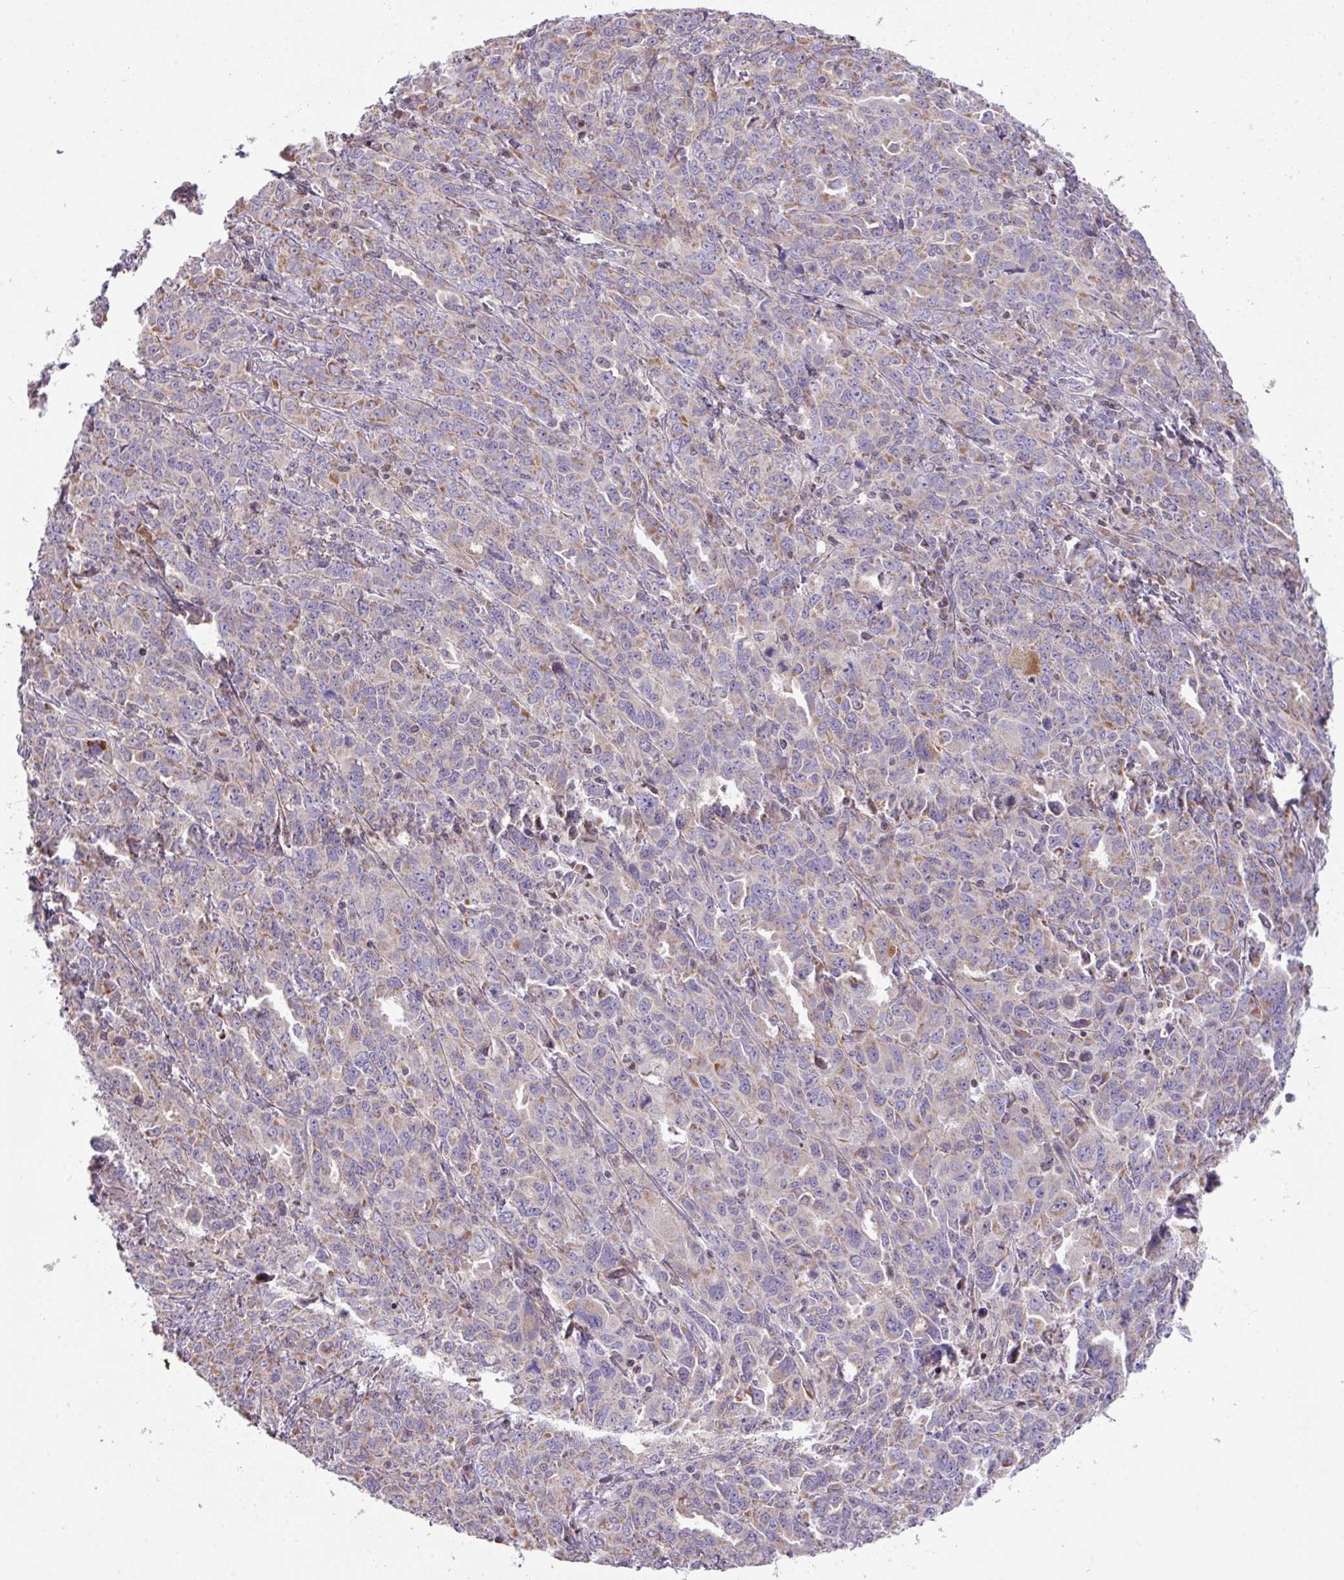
{"staining": {"intensity": "weak", "quantity": "25%-75%", "location": "cytoplasmic/membranous"}, "tissue": "ovarian cancer", "cell_type": "Tumor cells", "image_type": "cancer", "snomed": [{"axis": "morphology", "description": "Adenocarcinoma, NOS"}, {"axis": "morphology", "description": "Carcinoma, endometroid"}, {"axis": "topography", "description": "Ovary"}], "caption": "Protein staining demonstrates weak cytoplasmic/membranous expression in about 25%-75% of tumor cells in ovarian cancer (adenocarcinoma). The staining was performed using DAB, with brown indicating positive protein expression. Nuclei are stained blue with hematoxylin.", "gene": "ZNF394", "patient": {"sex": "female", "age": 72}}